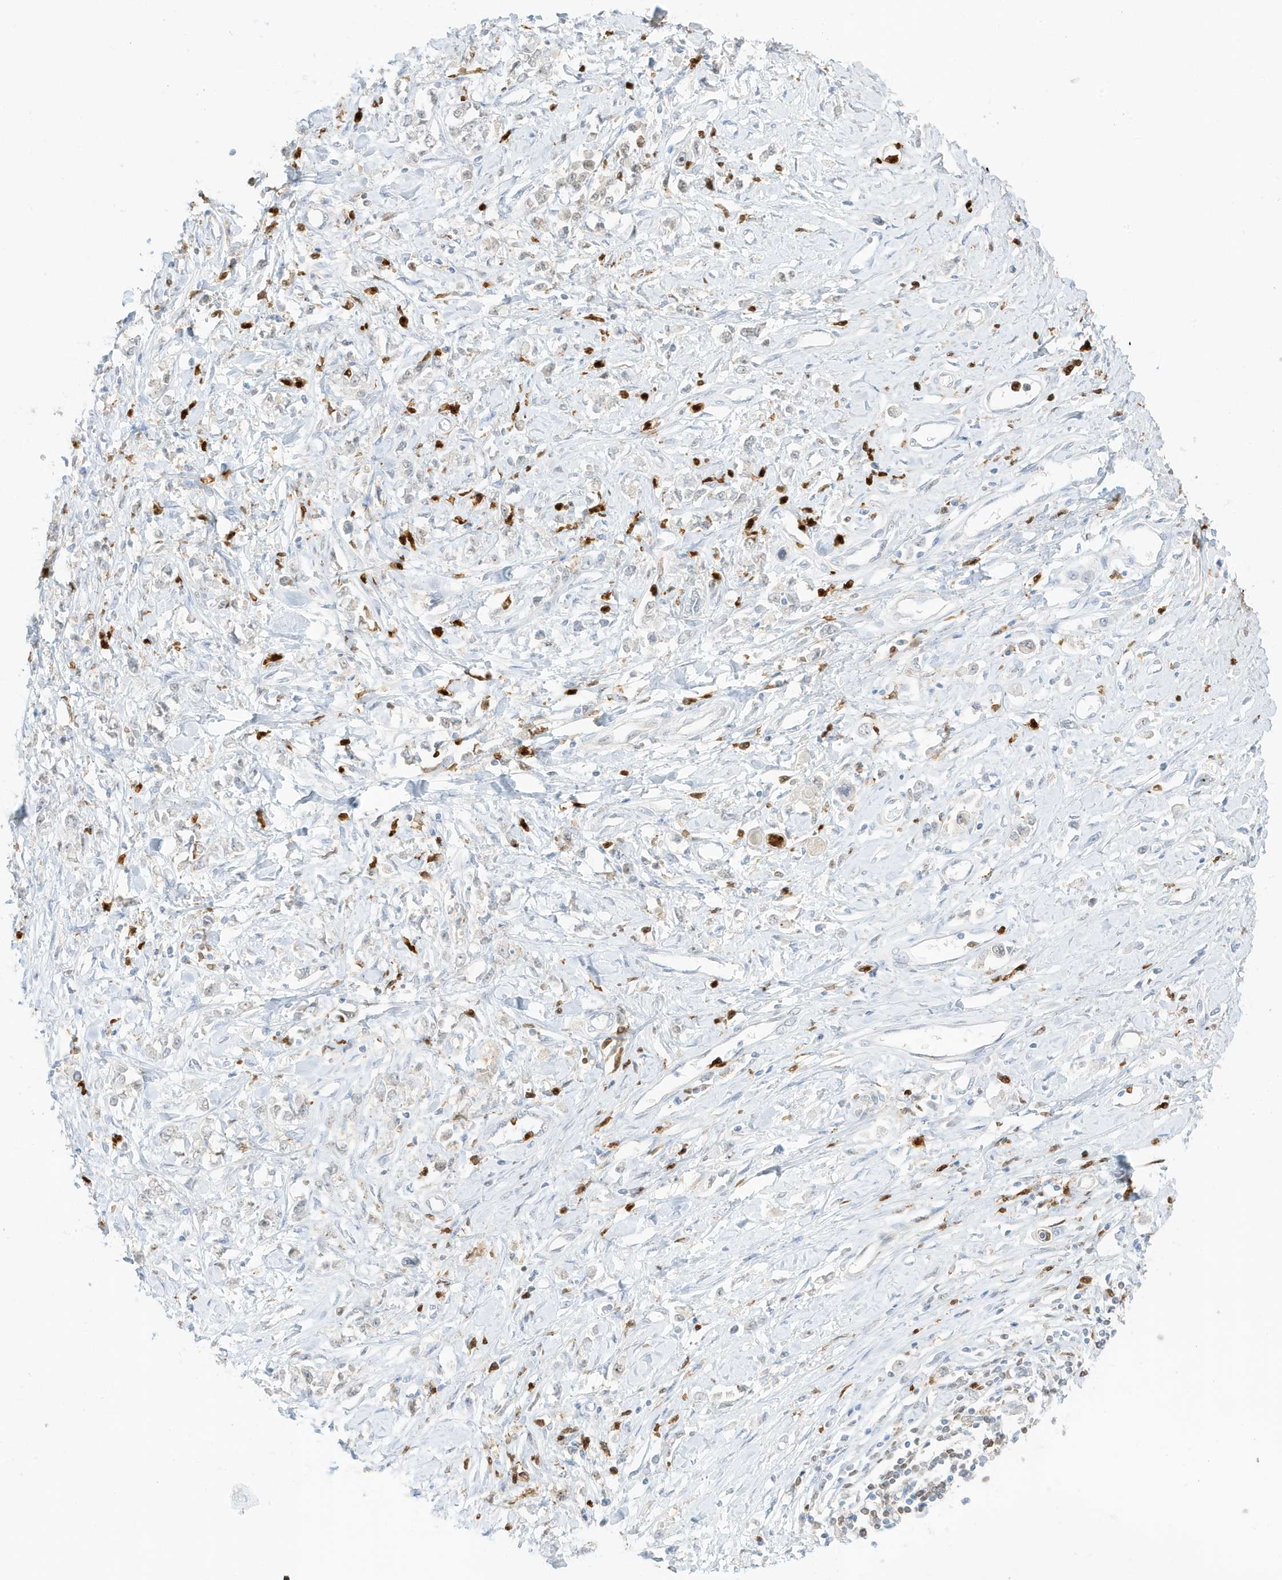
{"staining": {"intensity": "negative", "quantity": "none", "location": "none"}, "tissue": "stomach cancer", "cell_type": "Tumor cells", "image_type": "cancer", "snomed": [{"axis": "morphology", "description": "Adenocarcinoma, NOS"}, {"axis": "topography", "description": "Stomach"}], "caption": "Immunohistochemical staining of human stomach adenocarcinoma demonstrates no significant positivity in tumor cells. (DAB IHC with hematoxylin counter stain).", "gene": "GCA", "patient": {"sex": "female", "age": 76}}